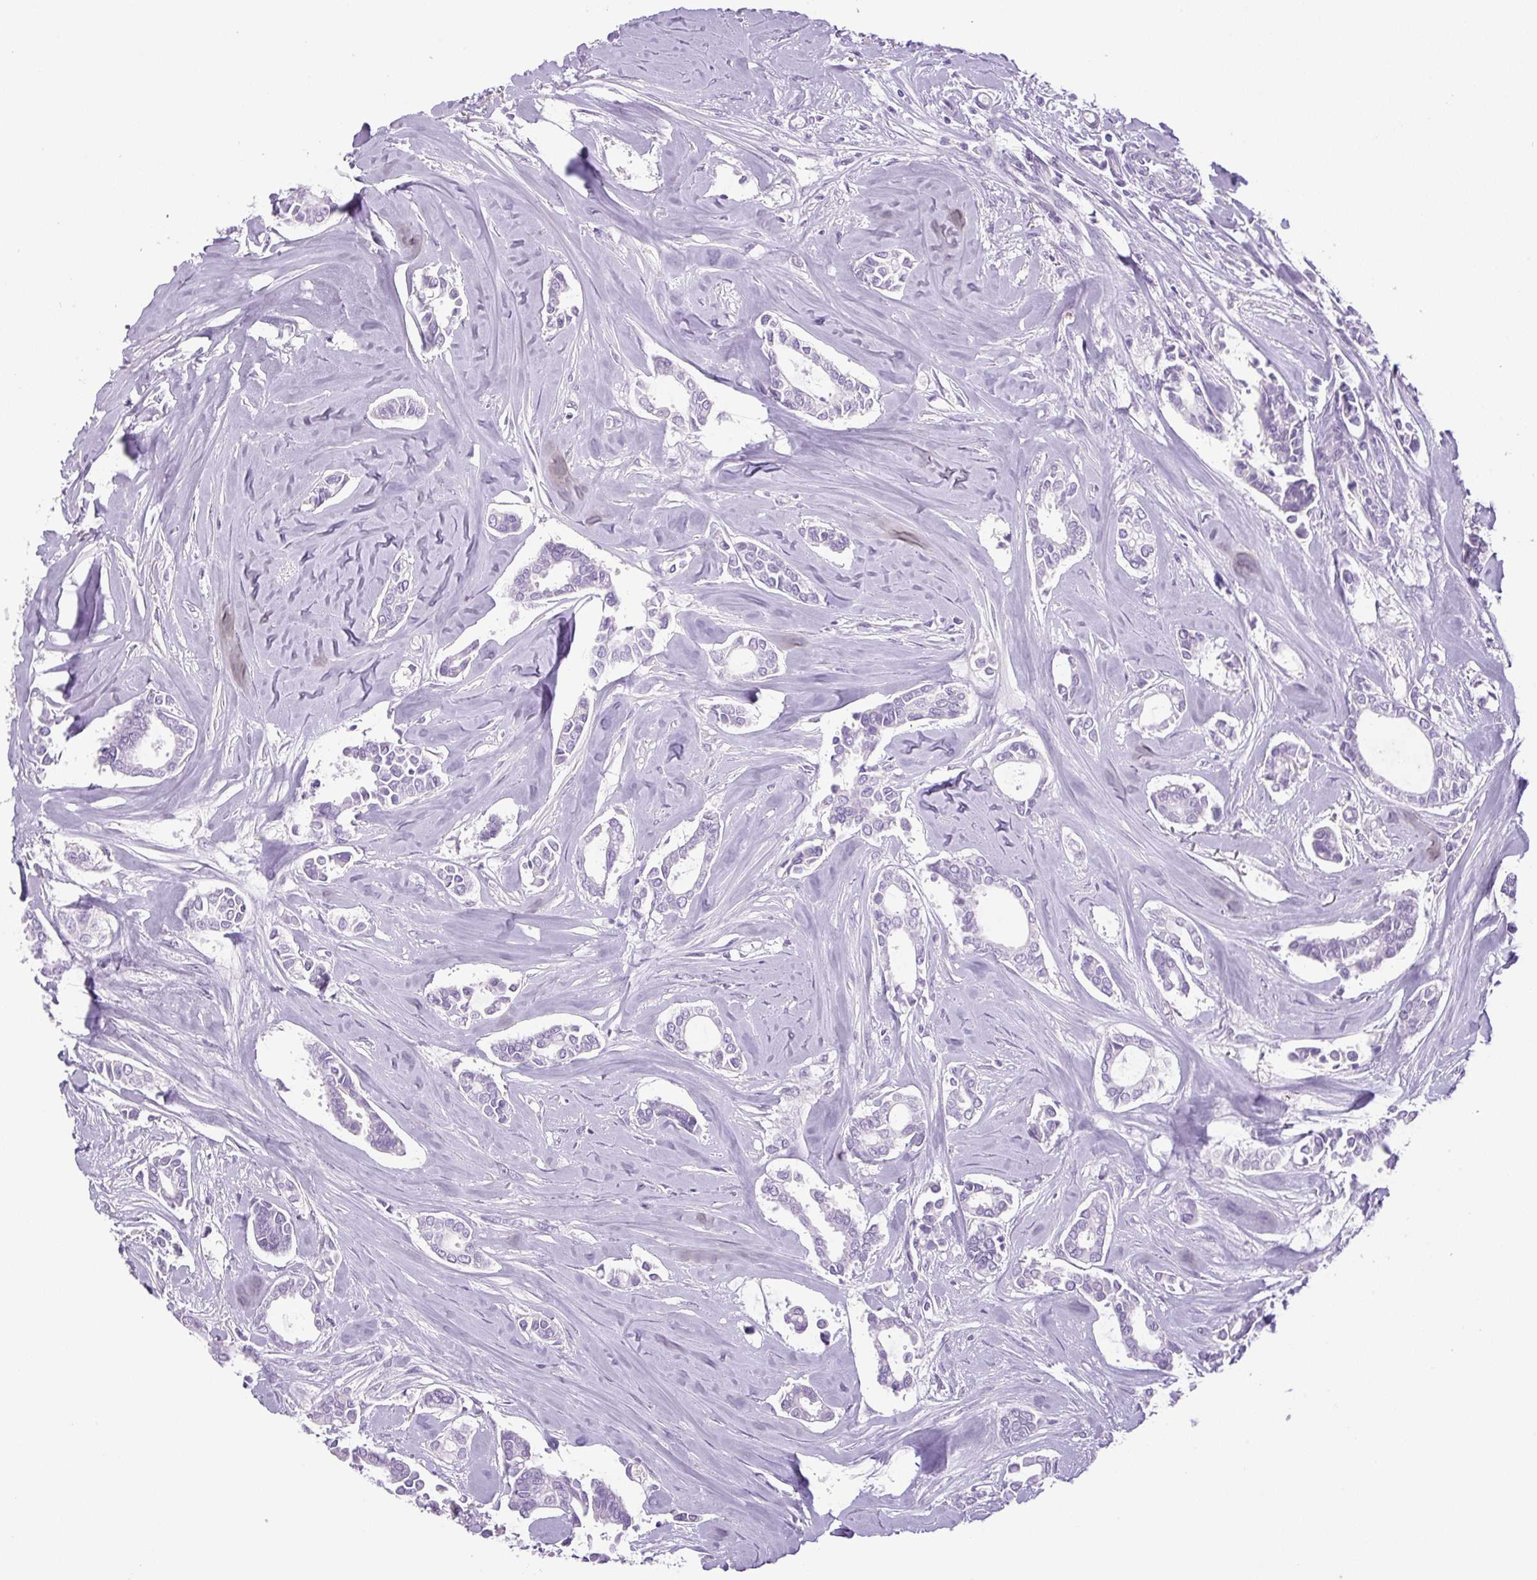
{"staining": {"intensity": "negative", "quantity": "none", "location": "none"}, "tissue": "breast cancer", "cell_type": "Tumor cells", "image_type": "cancer", "snomed": [{"axis": "morphology", "description": "Duct carcinoma"}, {"axis": "topography", "description": "Breast"}], "caption": "High magnification brightfield microscopy of breast cancer stained with DAB (3,3'-diaminobenzidine) (brown) and counterstained with hematoxylin (blue): tumor cells show no significant positivity.", "gene": "CHGA", "patient": {"sex": "female", "age": 84}}